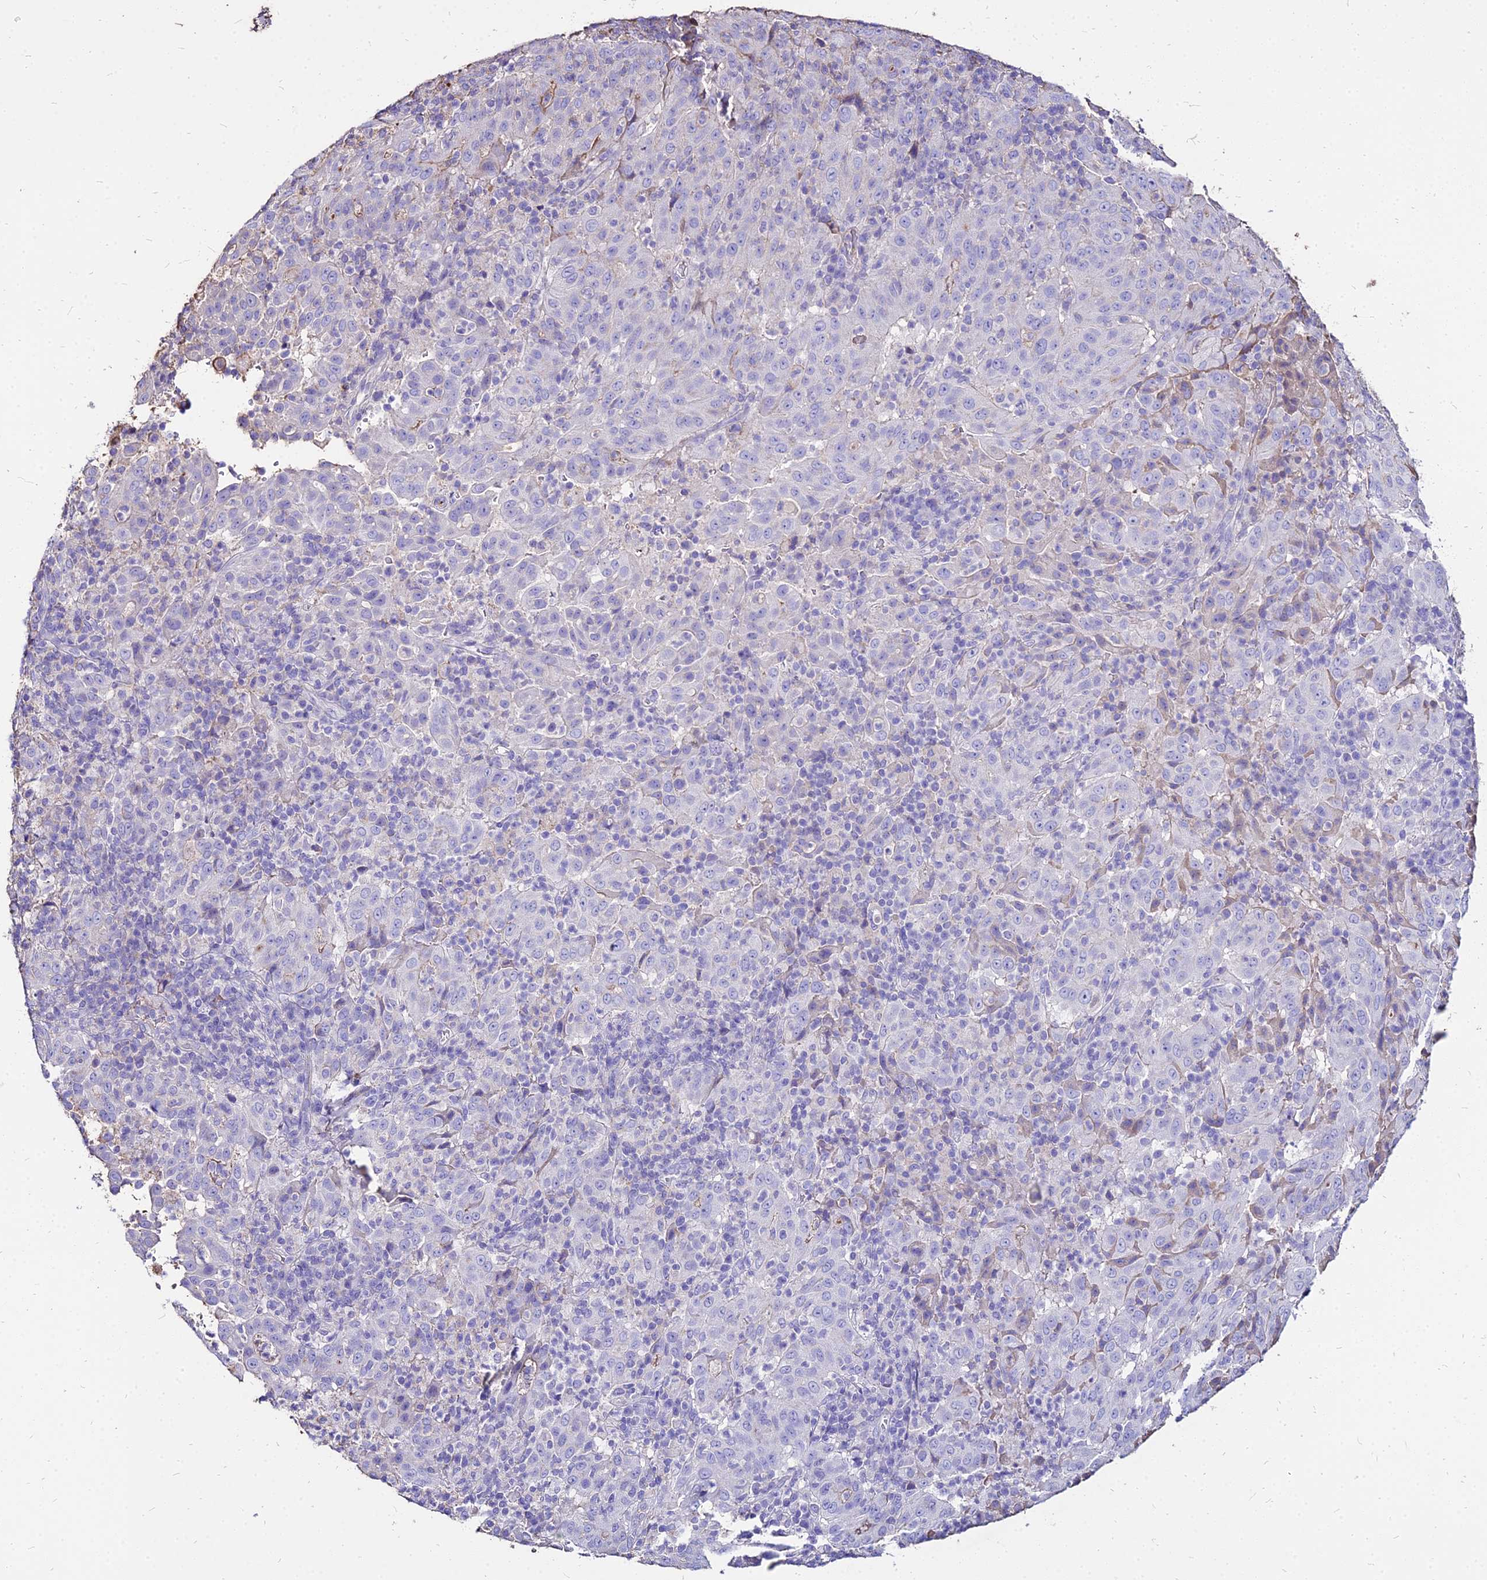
{"staining": {"intensity": "negative", "quantity": "none", "location": "none"}, "tissue": "pancreatic cancer", "cell_type": "Tumor cells", "image_type": "cancer", "snomed": [{"axis": "morphology", "description": "Adenocarcinoma, NOS"}, {"axis": "topography", "description": "Pancreas"}], "caption": "Immunohistochemistry (IHC) histopathology image of human adenocarcinoma (pancreatic) stained for a protein (brown), which shows no staining in tumor cells.", "gene": "NME5", "patient": {"sex": "male", "age": 63}}